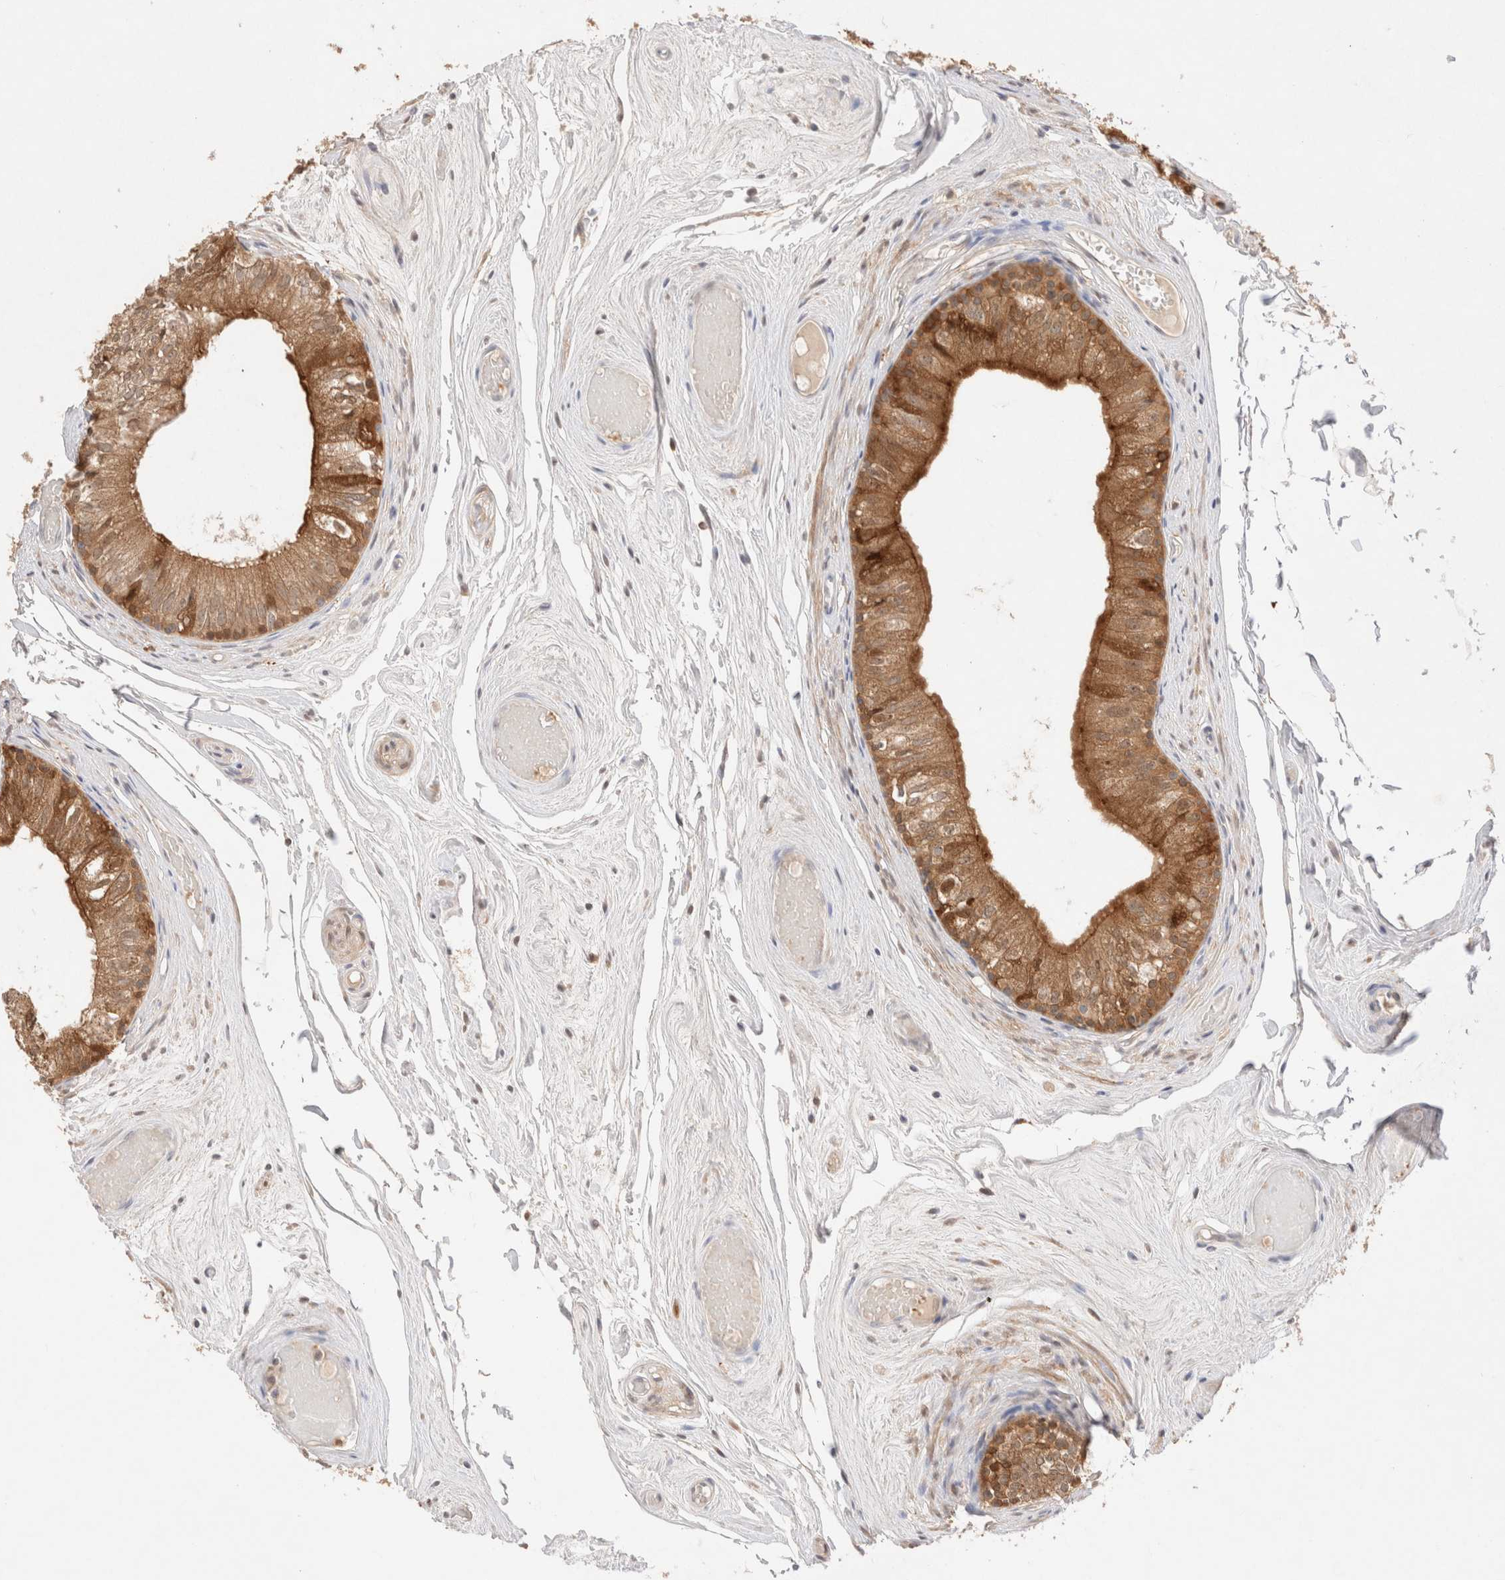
{"staining": {"intensity": "strong", "quantity": ">75%", "location": "cytoplasmic/membranous"}, "tissue": "epididymis", "cell_type": "Glandular cells", "image_type": "normal", "snomed": [{"axis": "morphology", "description": "Normal tissue, NOS"}, {"axis": "topography", "description": "Epididymis"}], "caption": "This image shows immunohistochemistry (IHC) staining of unremarkable human epididymis, with high strong cytoplasmic/membranous expression in approximately >75% of glandular cells.", "gene": "STARD10", "patient": {"sex": "male", "age": 79}}